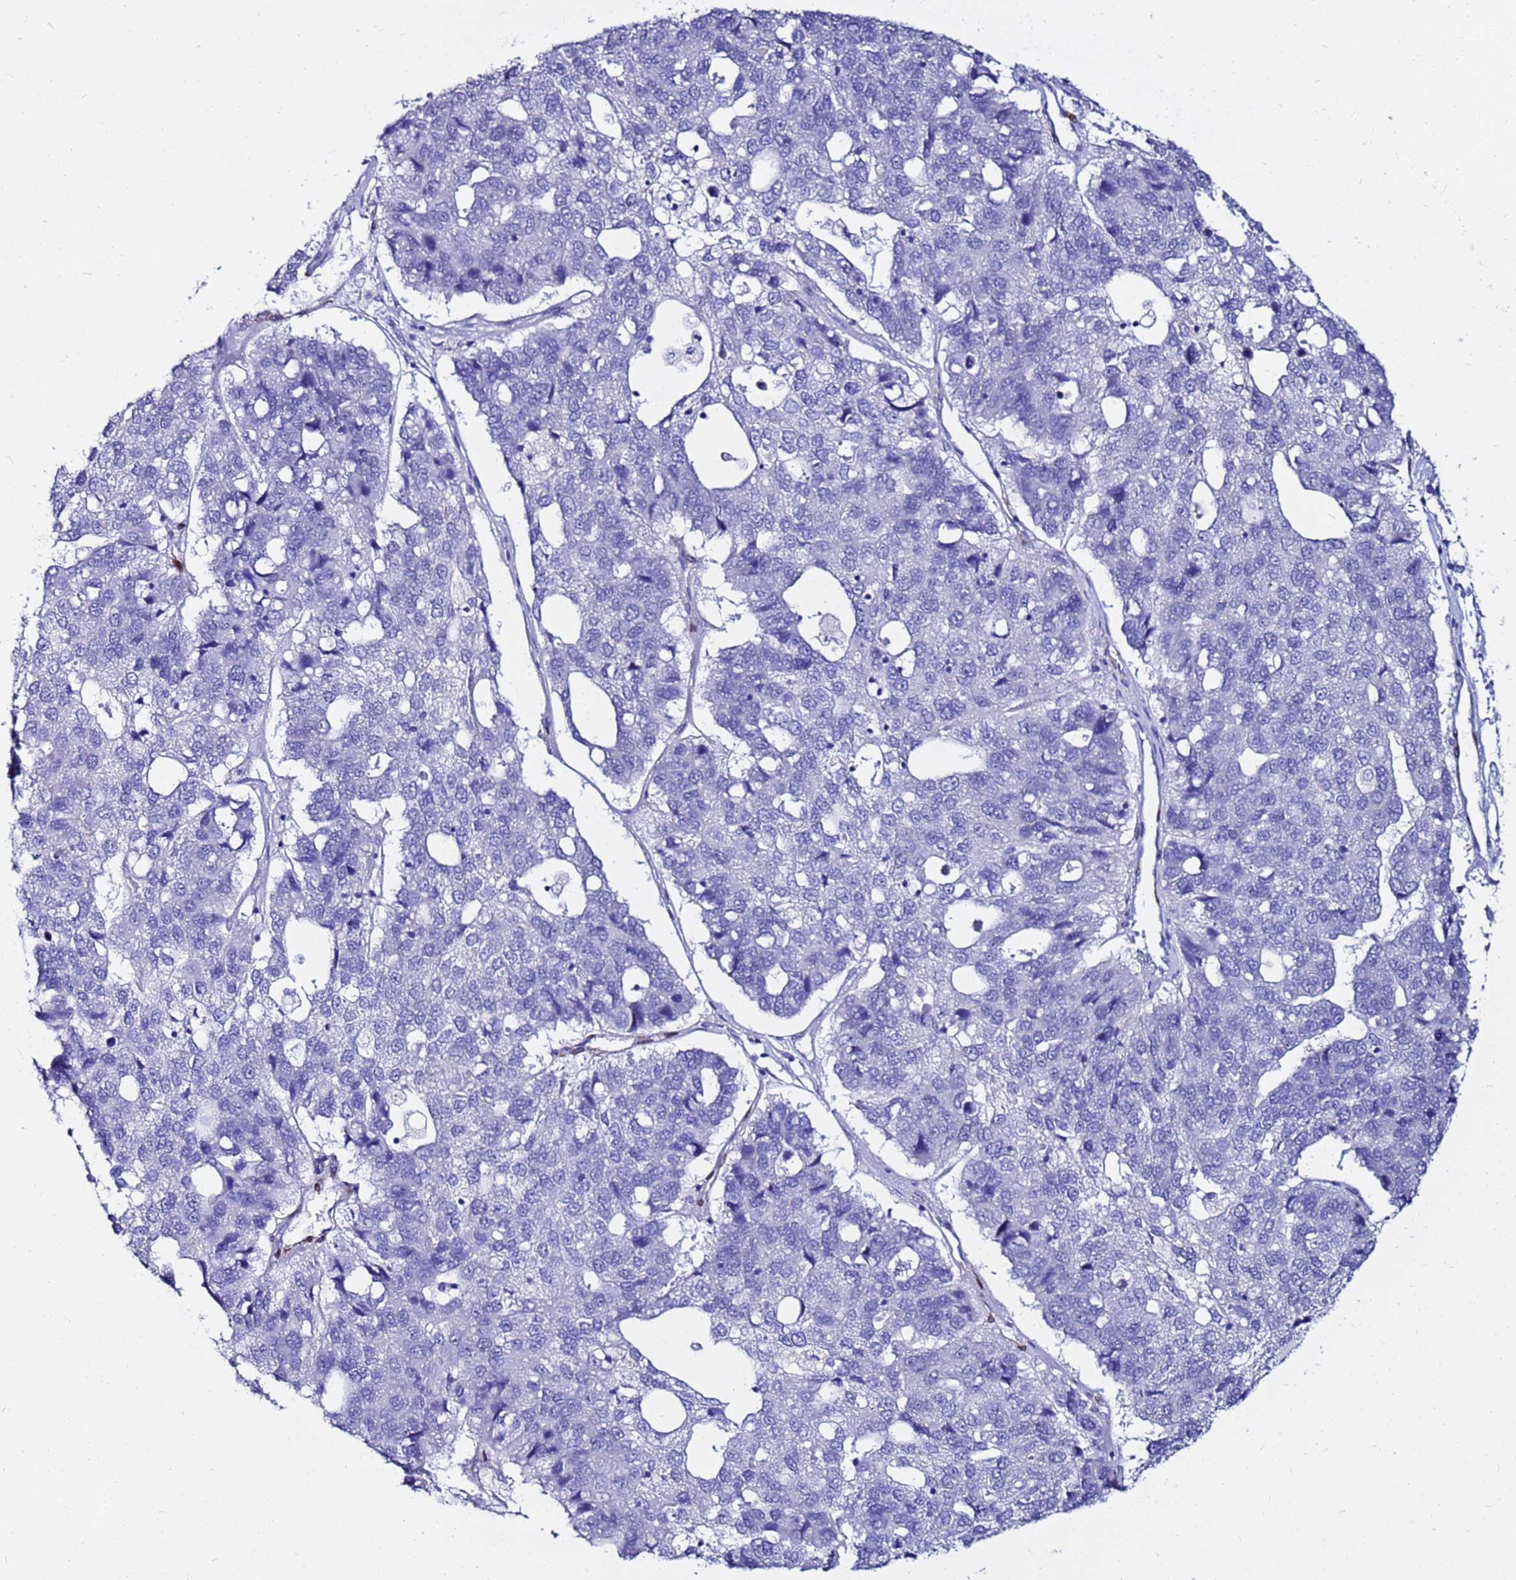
{"staining": {"intensity": "negative", "quantity": "none", "location": "none"}, "tissue": "pancreatic cancer", "cell_type": "Tumor cells", "image_type": "cancer", "snomed": [{"axis": "morphology", "description": "Adenocarcinoma, NOS"}, {"axis": "topography", "description": "Pancreas"}], "caption": "Adenocarcinoma (pancreatic) was stained to show a protein in brown. There is no significant expression in tumor cells.", "gene": "PPP1R14C", "patient": {"sex": "female", "age": 61}}